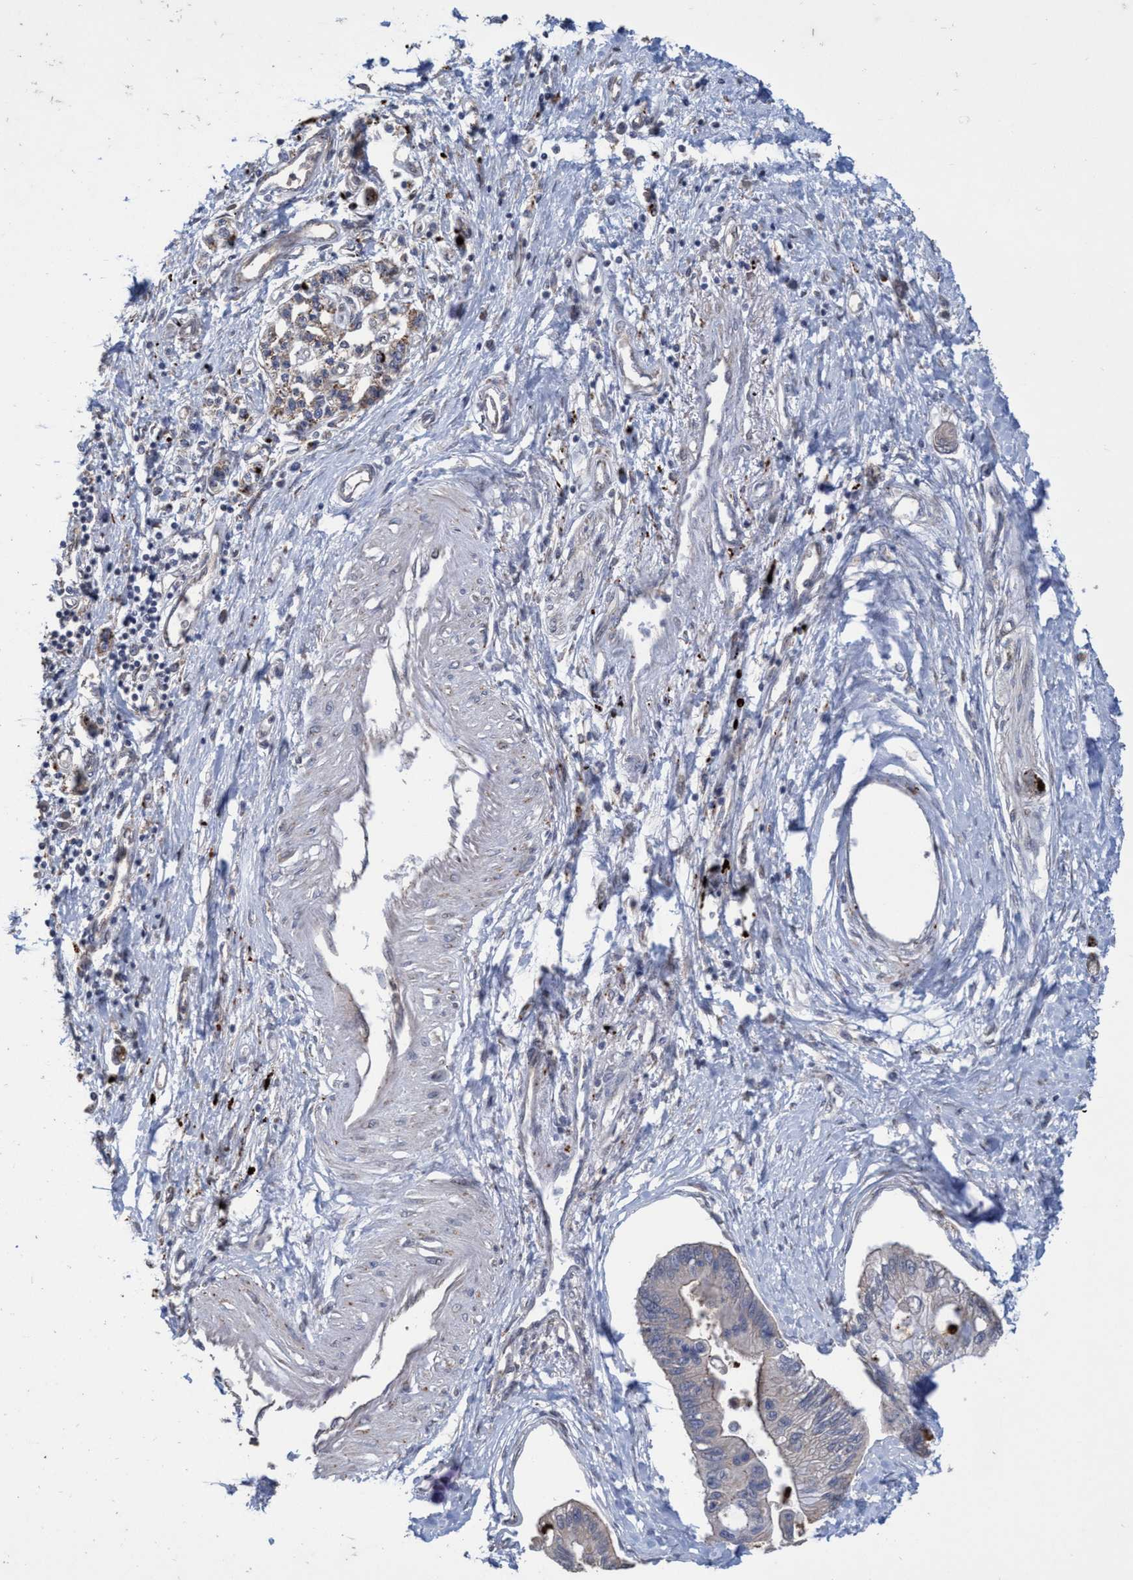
{"staining": {"intensity": "weak", "quantity": "<25%", "location": "cytoplasmic/membranous"}, "tissue": "pancreatic cancer", "cell_type": "Tumor cells", "image_type": "cancer", "snomed": [{"axis": "morphology", "description": "Adenocarcinoma, NOS"}, {"axis": "topography", "description": "Pancreas"}], "caption": "An immunohistochemistry (IHC) micrograph of pancreatic cancer is shown. There is no staining in tumor cells of pancreatic cancer. (DAB (3,3'-diaminobenzidine) immunohistochemistry (IHC), high magnification).", "gene": "BBS9", "patient": {"sex": "female", "age": 77}}